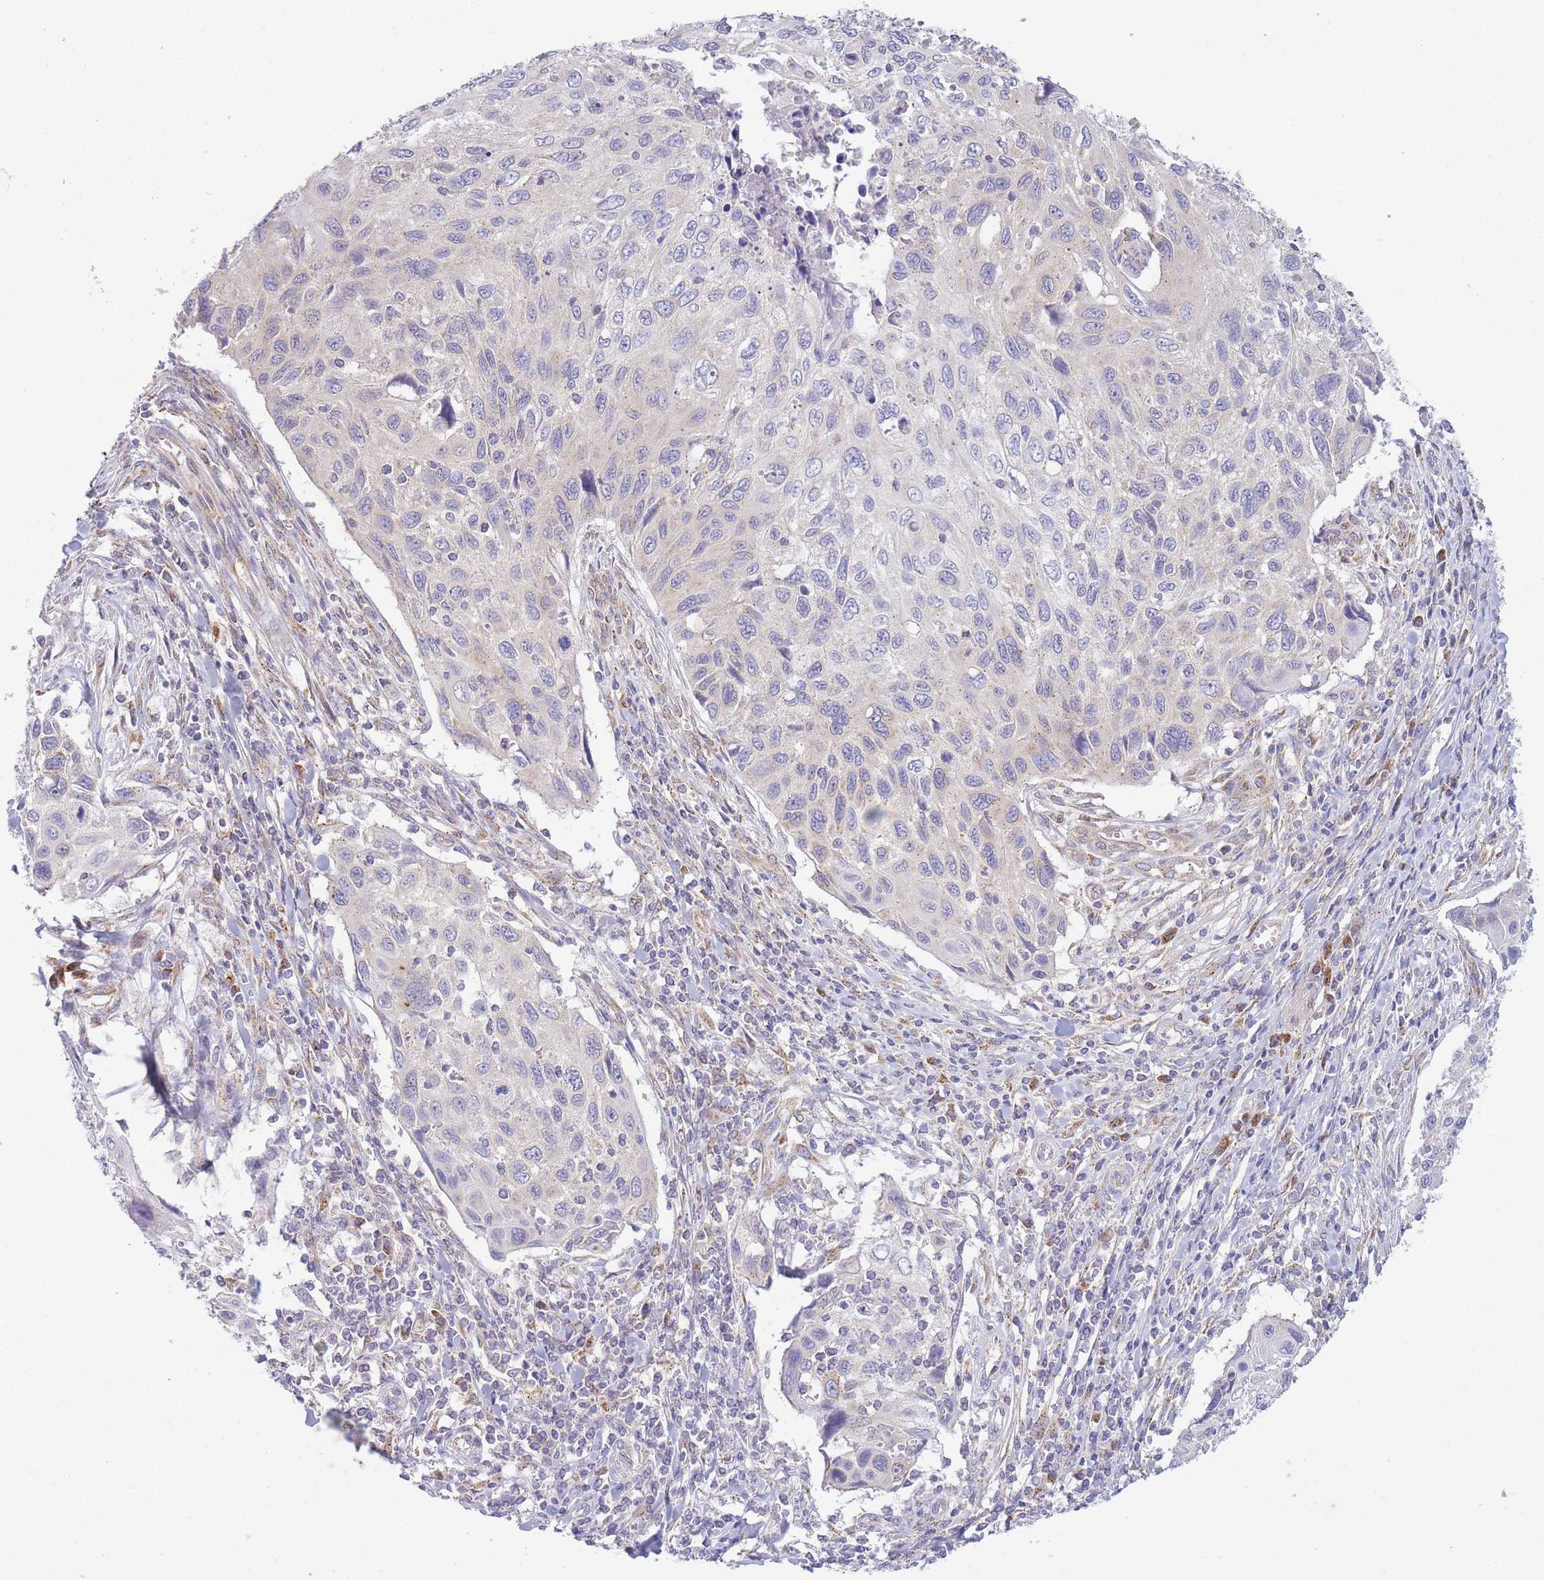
{"staining": {"intensity": "negative", "quantity": "none", "location": "none"}, "tissue": "cervical cancer", "cell_type": "Tumor cells", "image_type": "cancer", "snomed": [{"axis": "morphology", "description": "Squamous cell carcinoma, NOS"}, {"axis": "topography", "description": "Cervix"}], "caption": "IHC of human squamous cell carcinoma (cervical) shows no positivity in tumor cells. (DAB (3,3'-diaminobenzidine) immunohistochemistry (IHC), high magnification).", "gene": "COPG2", "patient": {"sex": "female", "age": 70}}